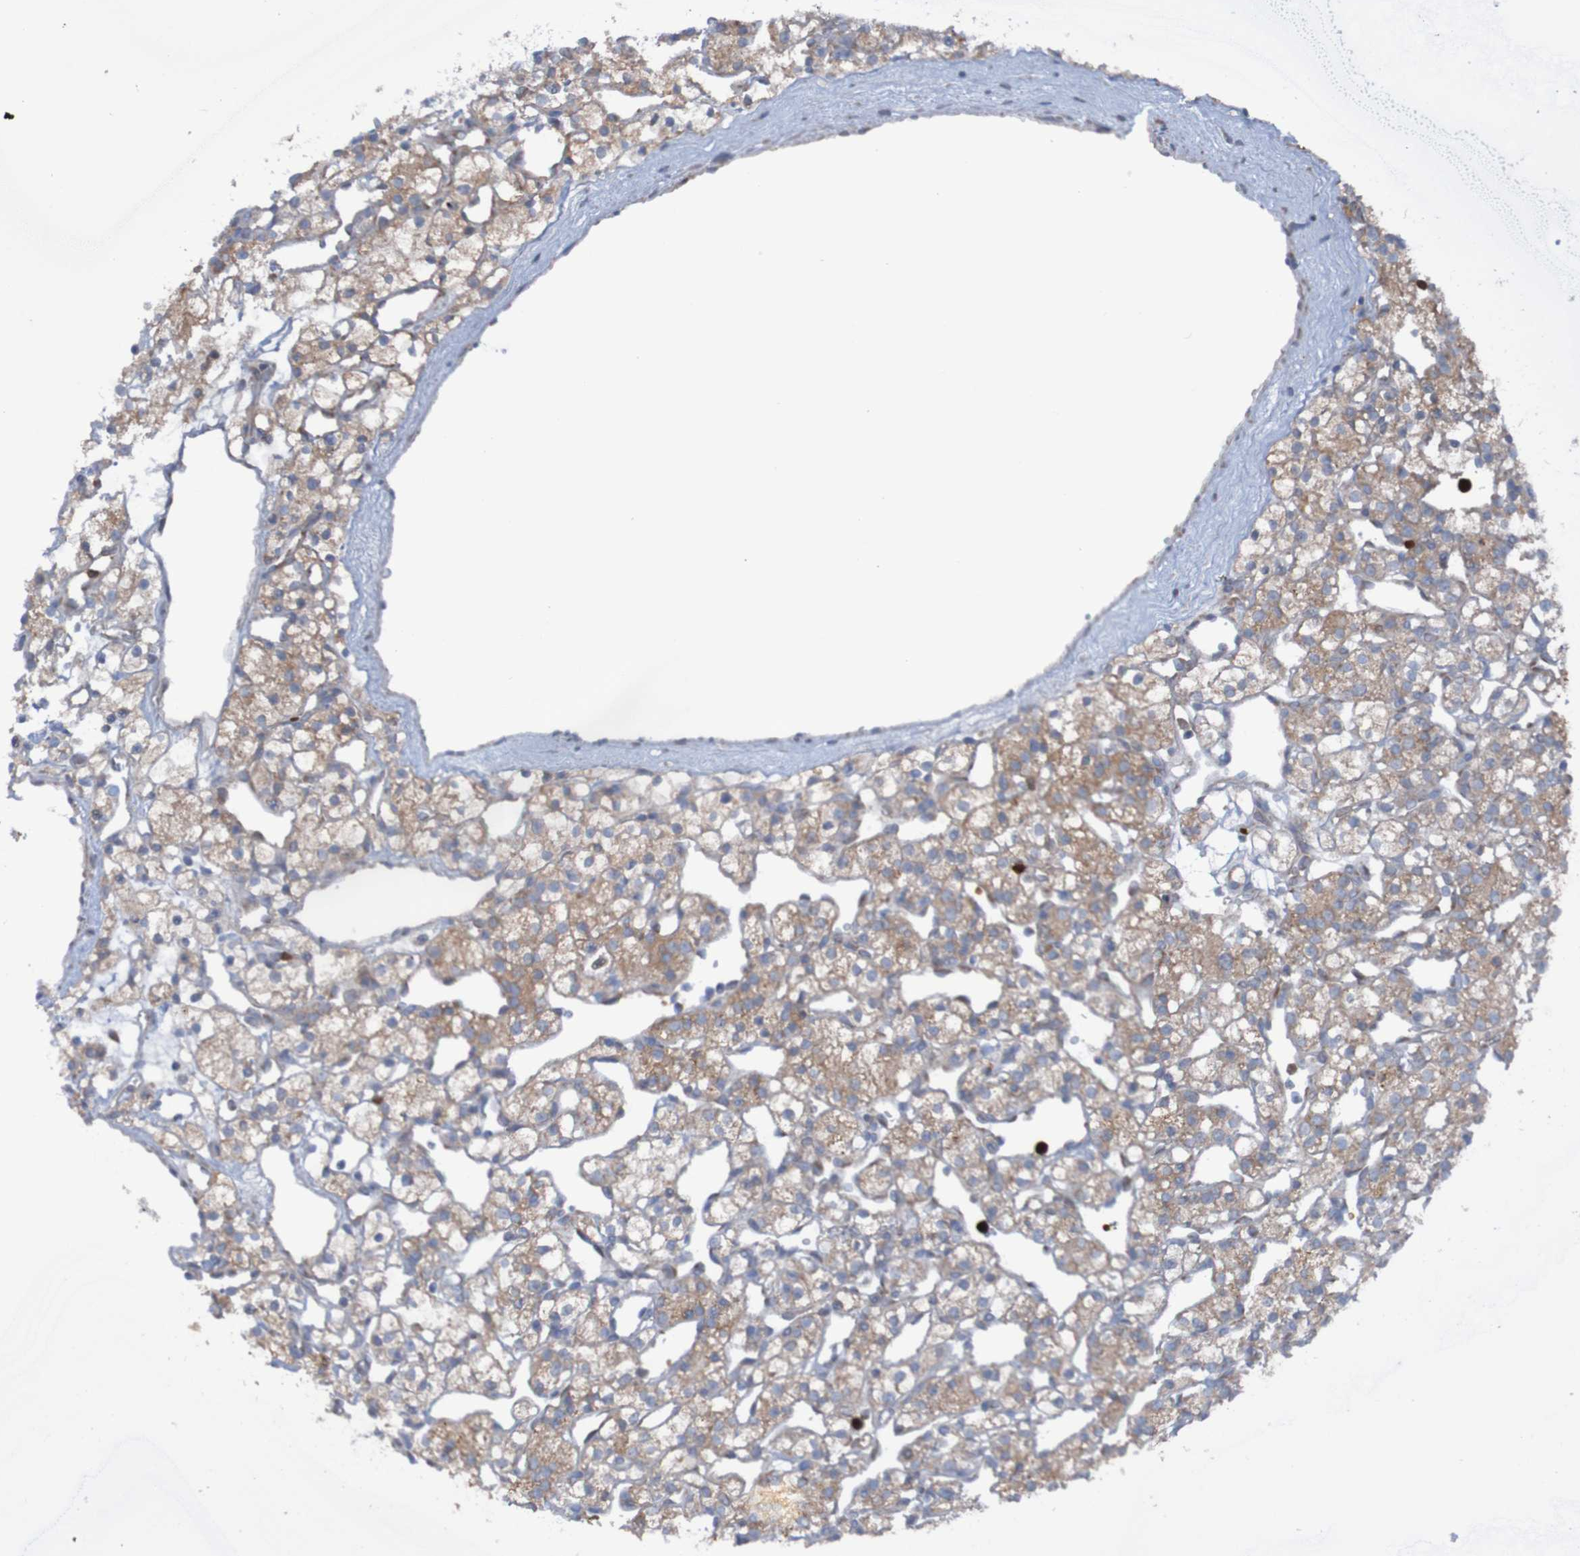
{"staining": {"intensity": "weak", "quantity": ">75%", "location": "cytoplasmic/membranous"}, "tissue": "renal cancer", "cell_type": "Tumor cells", "image_type": "cancer", "snomed": [{"axis": "morphology", "description": "Adenocarcinoma, NOS"}, {"axis": "topography", "description": "Kidney"}], "caption": "Immunohistochemistry staining of renal cancer (adenocarcinoma), which displays low levels of weak cytoplasmic/membranous positivity in approximately >75% of tumor cells indicating weak cytoplasmic/membranous protein staining. The staining was performed using DAB (3,3'-diaminobenzidine) (brown) for protein detection and nuclei were counterstained in hematoxylin (blue).", "gene": "PARP4", "patient": {"sex": "female", "age": 60}}